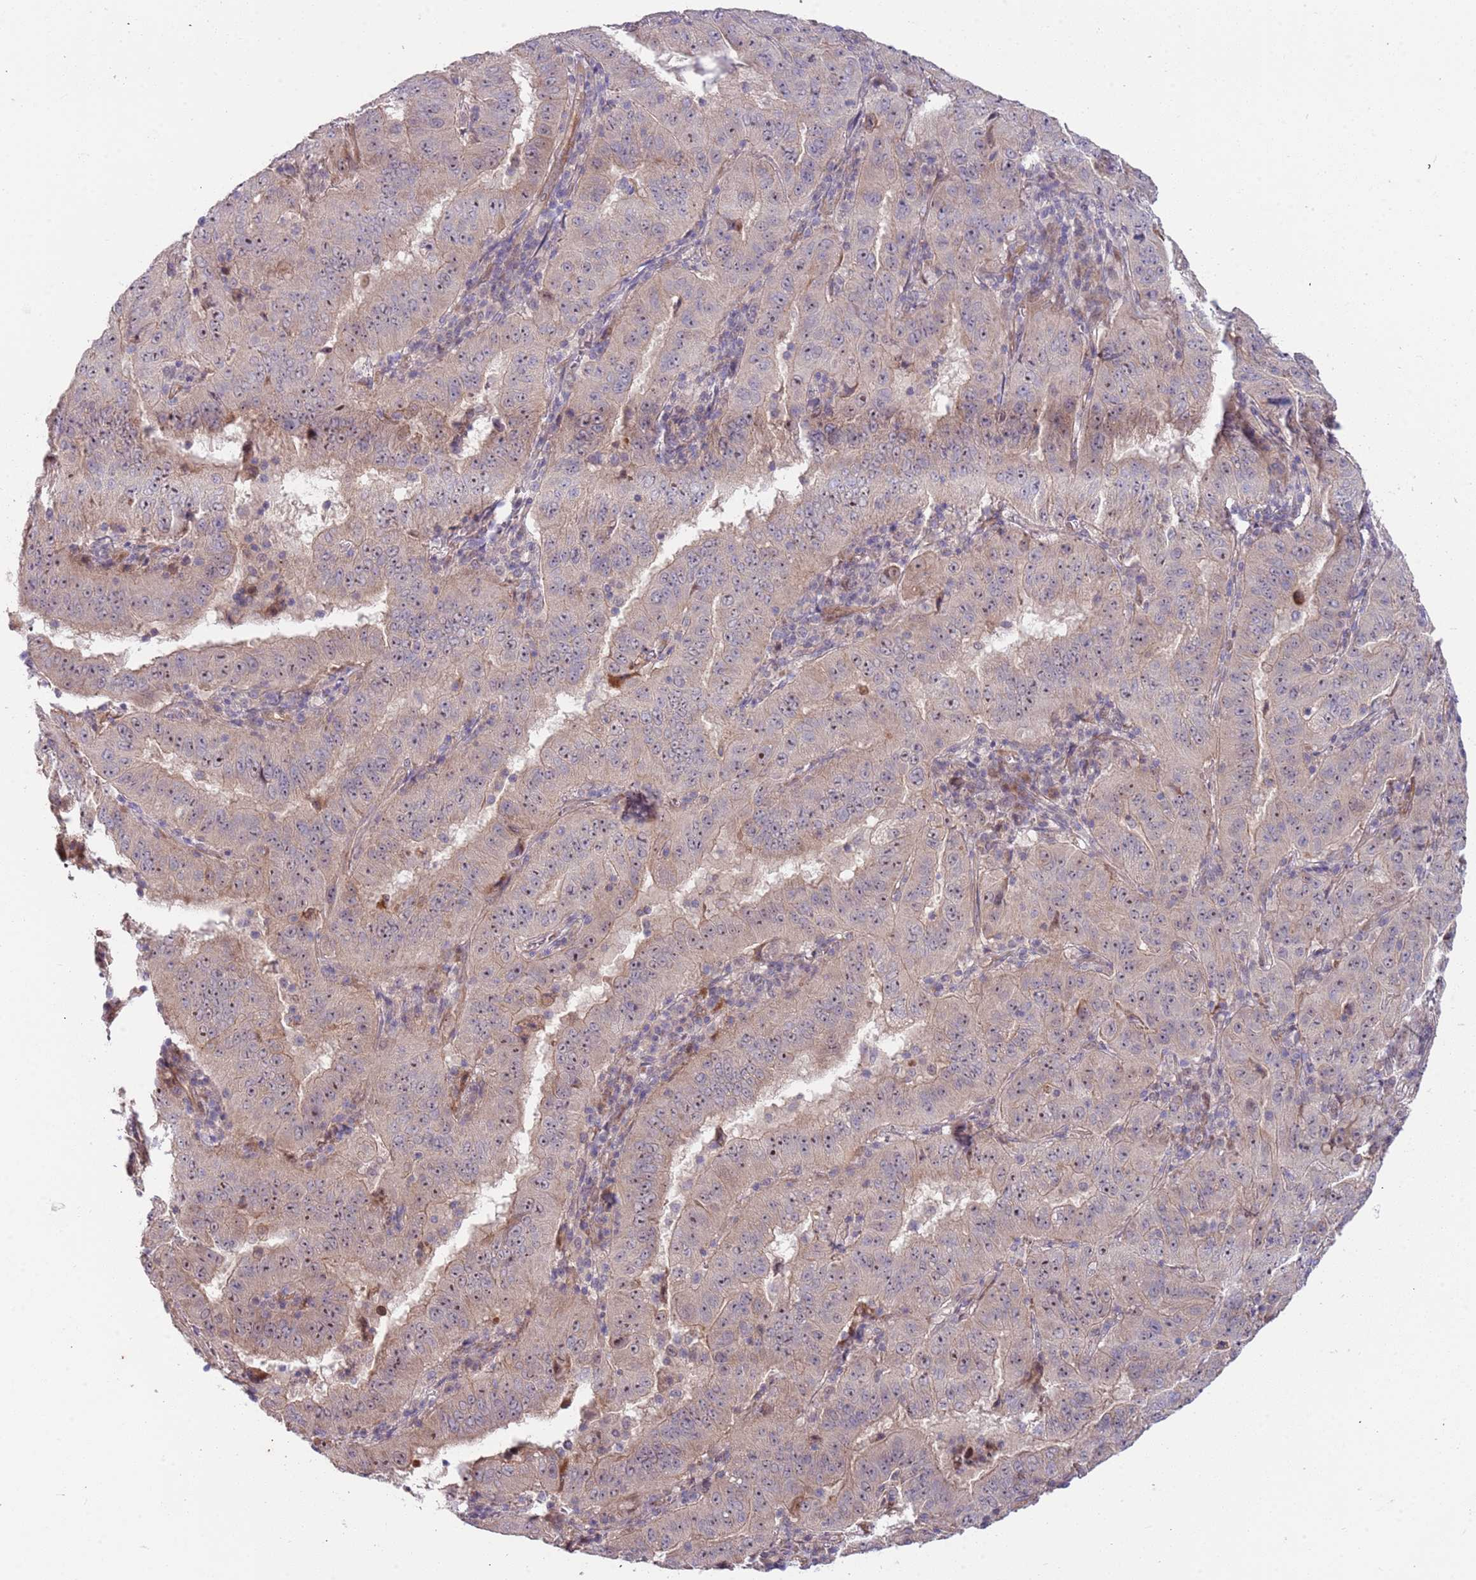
{"staining": {"intensity": "weak", "quantity": ">75%", "location": "cytoplasmic/membranous,nuclear"}, "tissue": "pancreatic cancer", "cell_type": "Tumor cells", "image_type": "cancer", "snomed": [{"axis": "morphology", "description": "Adenocarcinoma, NOS"}, {"axis": "topography", "description": "Pancreas"}], "caption": "Human pancreatic adenocarcinoma stained with a brown dye displays weak cytoplasmic/membranous and nuclear positive expression in approximately >75% of tumor cells.", "gene": "TRAPPC6B", "patient": {"sex": "male", "age": 63}}